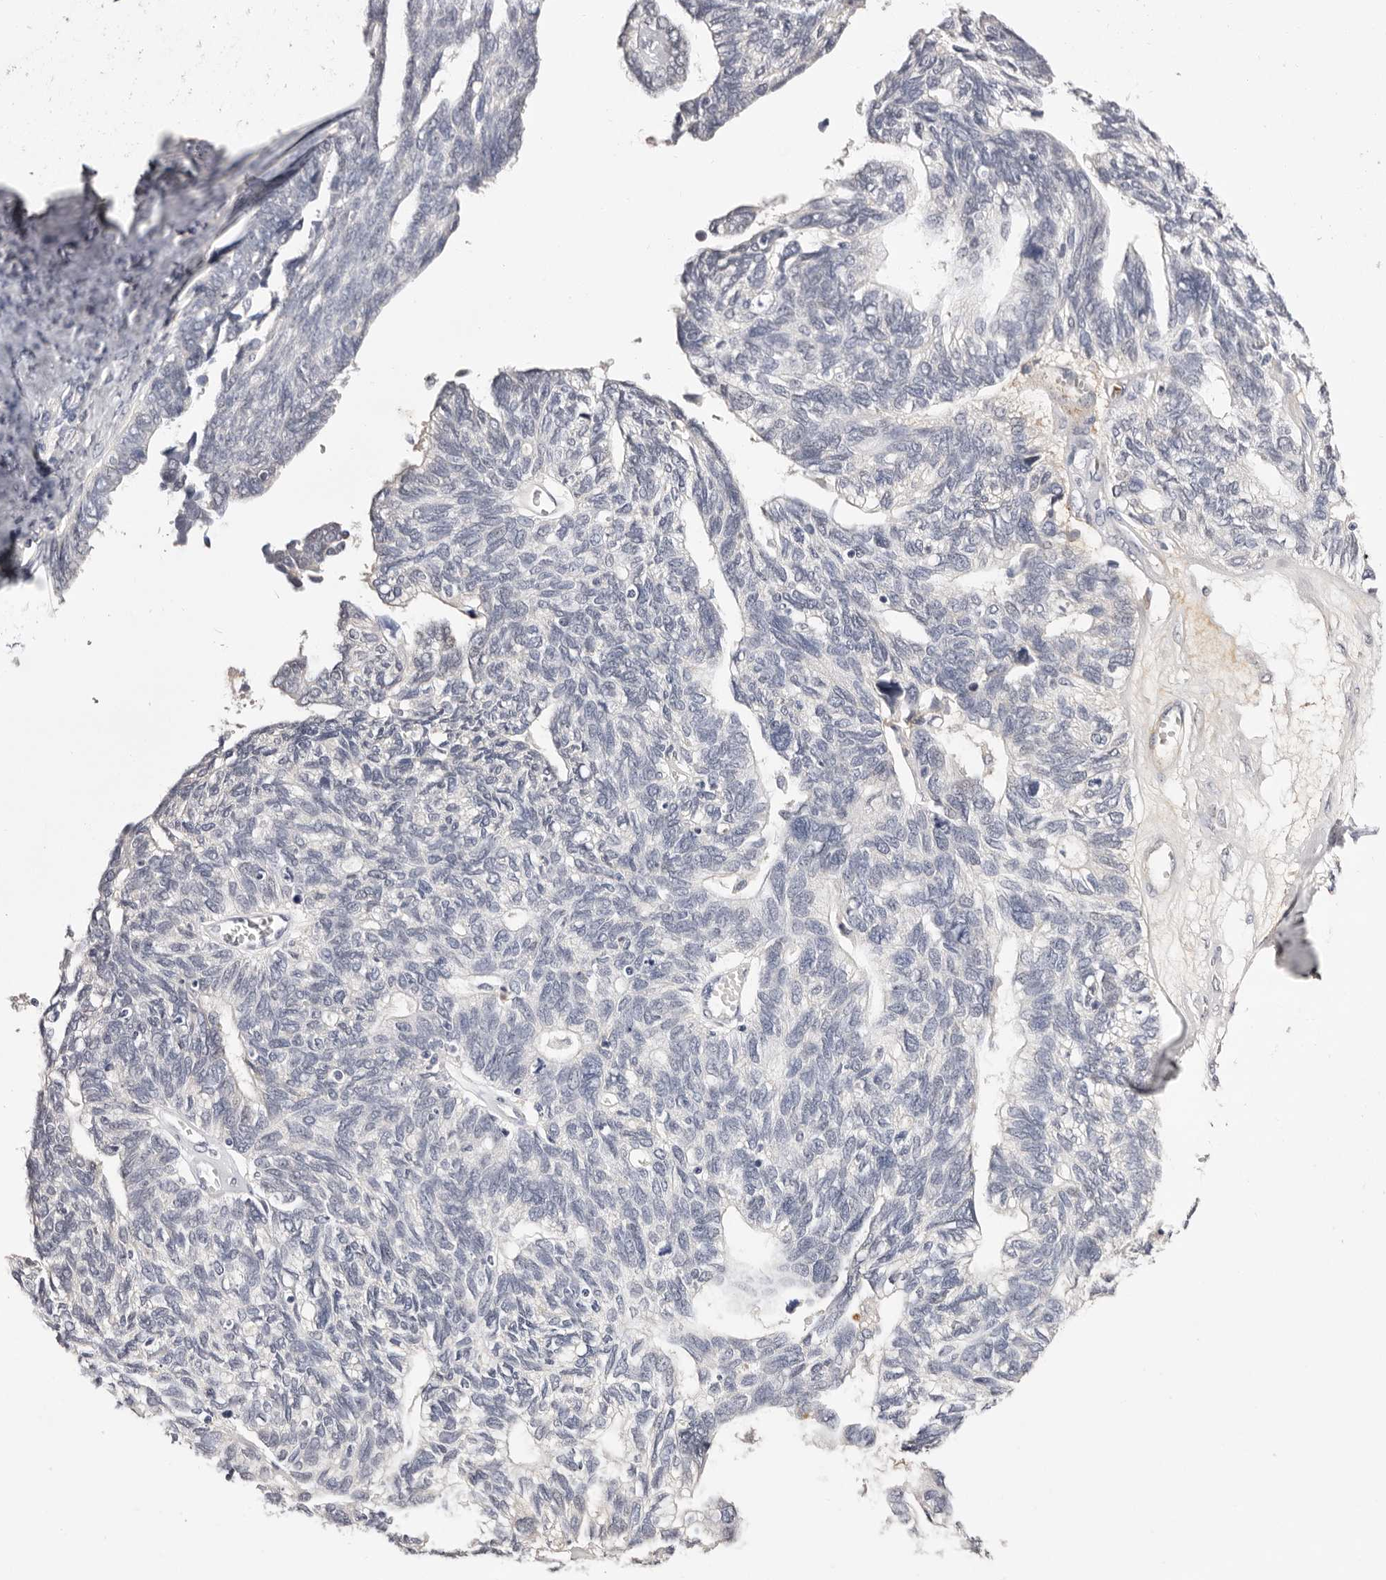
{"staining": {"intensity": "negative", "quantity": "none", "location": "none"}, "tissue": "ovarian cancer", "cell_type": "Tumor cells", "image_type": "cancer", "snomed": [{"axis": "morphology", "description": "Cystadenocarcinoma, serous, NOS"}, {"axis": "topography", "description": "Ovary"}], "caption": "IHC of human ovarian serous cystadenocarcinoma exhibits no positivity in tumor cells.", "gene": "LMLN", "patient": {"sex": "female", "age": 79}}